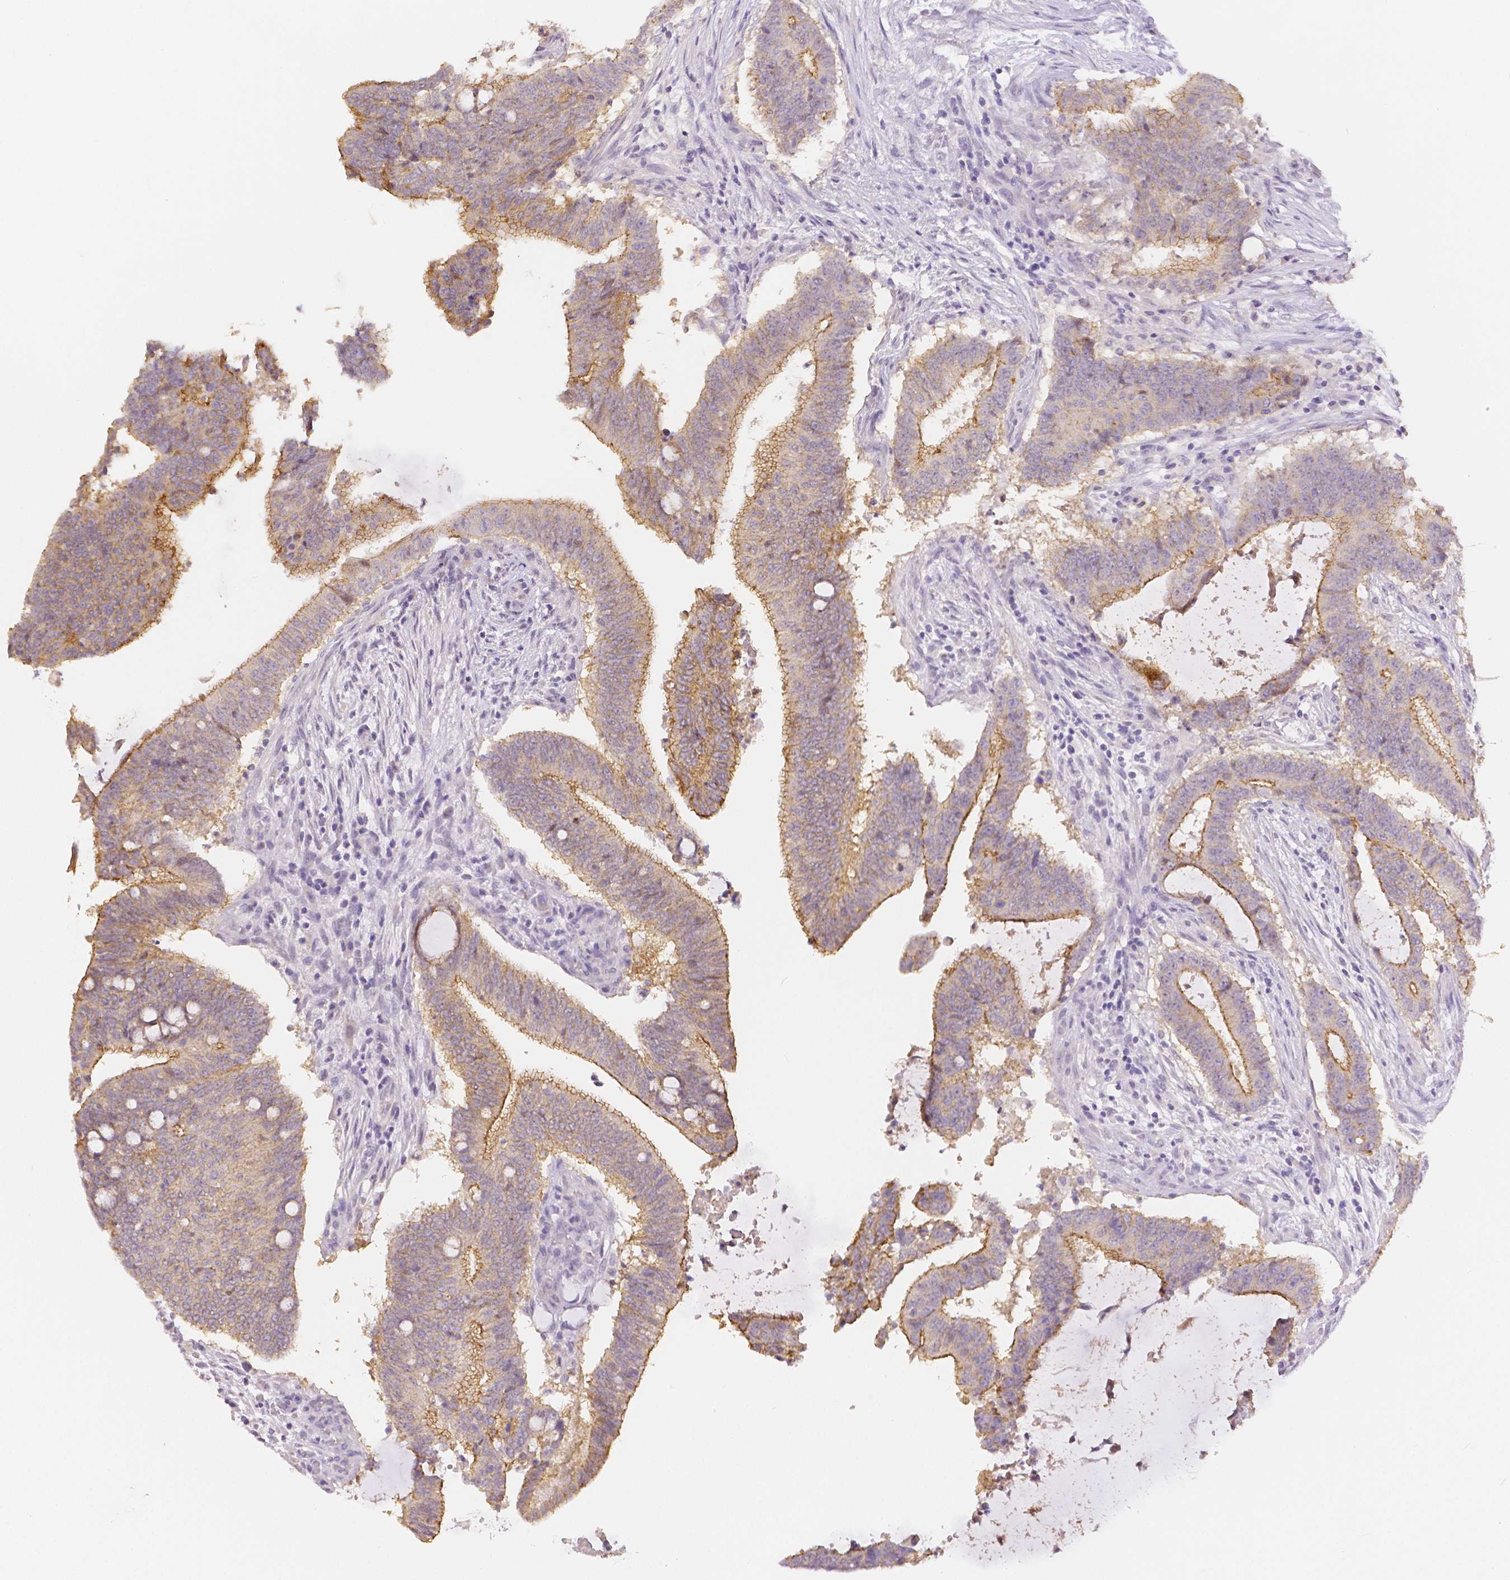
{"staining": {"intensity": "moderate", "quantity": ">75%", "location": "cytoplasmic/membranous"}, "tissue": "colorectal cancer", "cell_type": "Tumor cells", "image_type": "cancer", "snomed": [{"axis": "morphology", "description": "Adenocarcinoma, NOS"}, {"axis": "topography", "description": "Colon"}], "caption": "This is a photomicrograph of immunohistochemistry staining of colorectal adenocarcinoma, which shows moderate expression in the cytoplasmic/membranous of tumor cells.", "gene": "OCLN", "patient": {"sex": "female", "age": 43}}